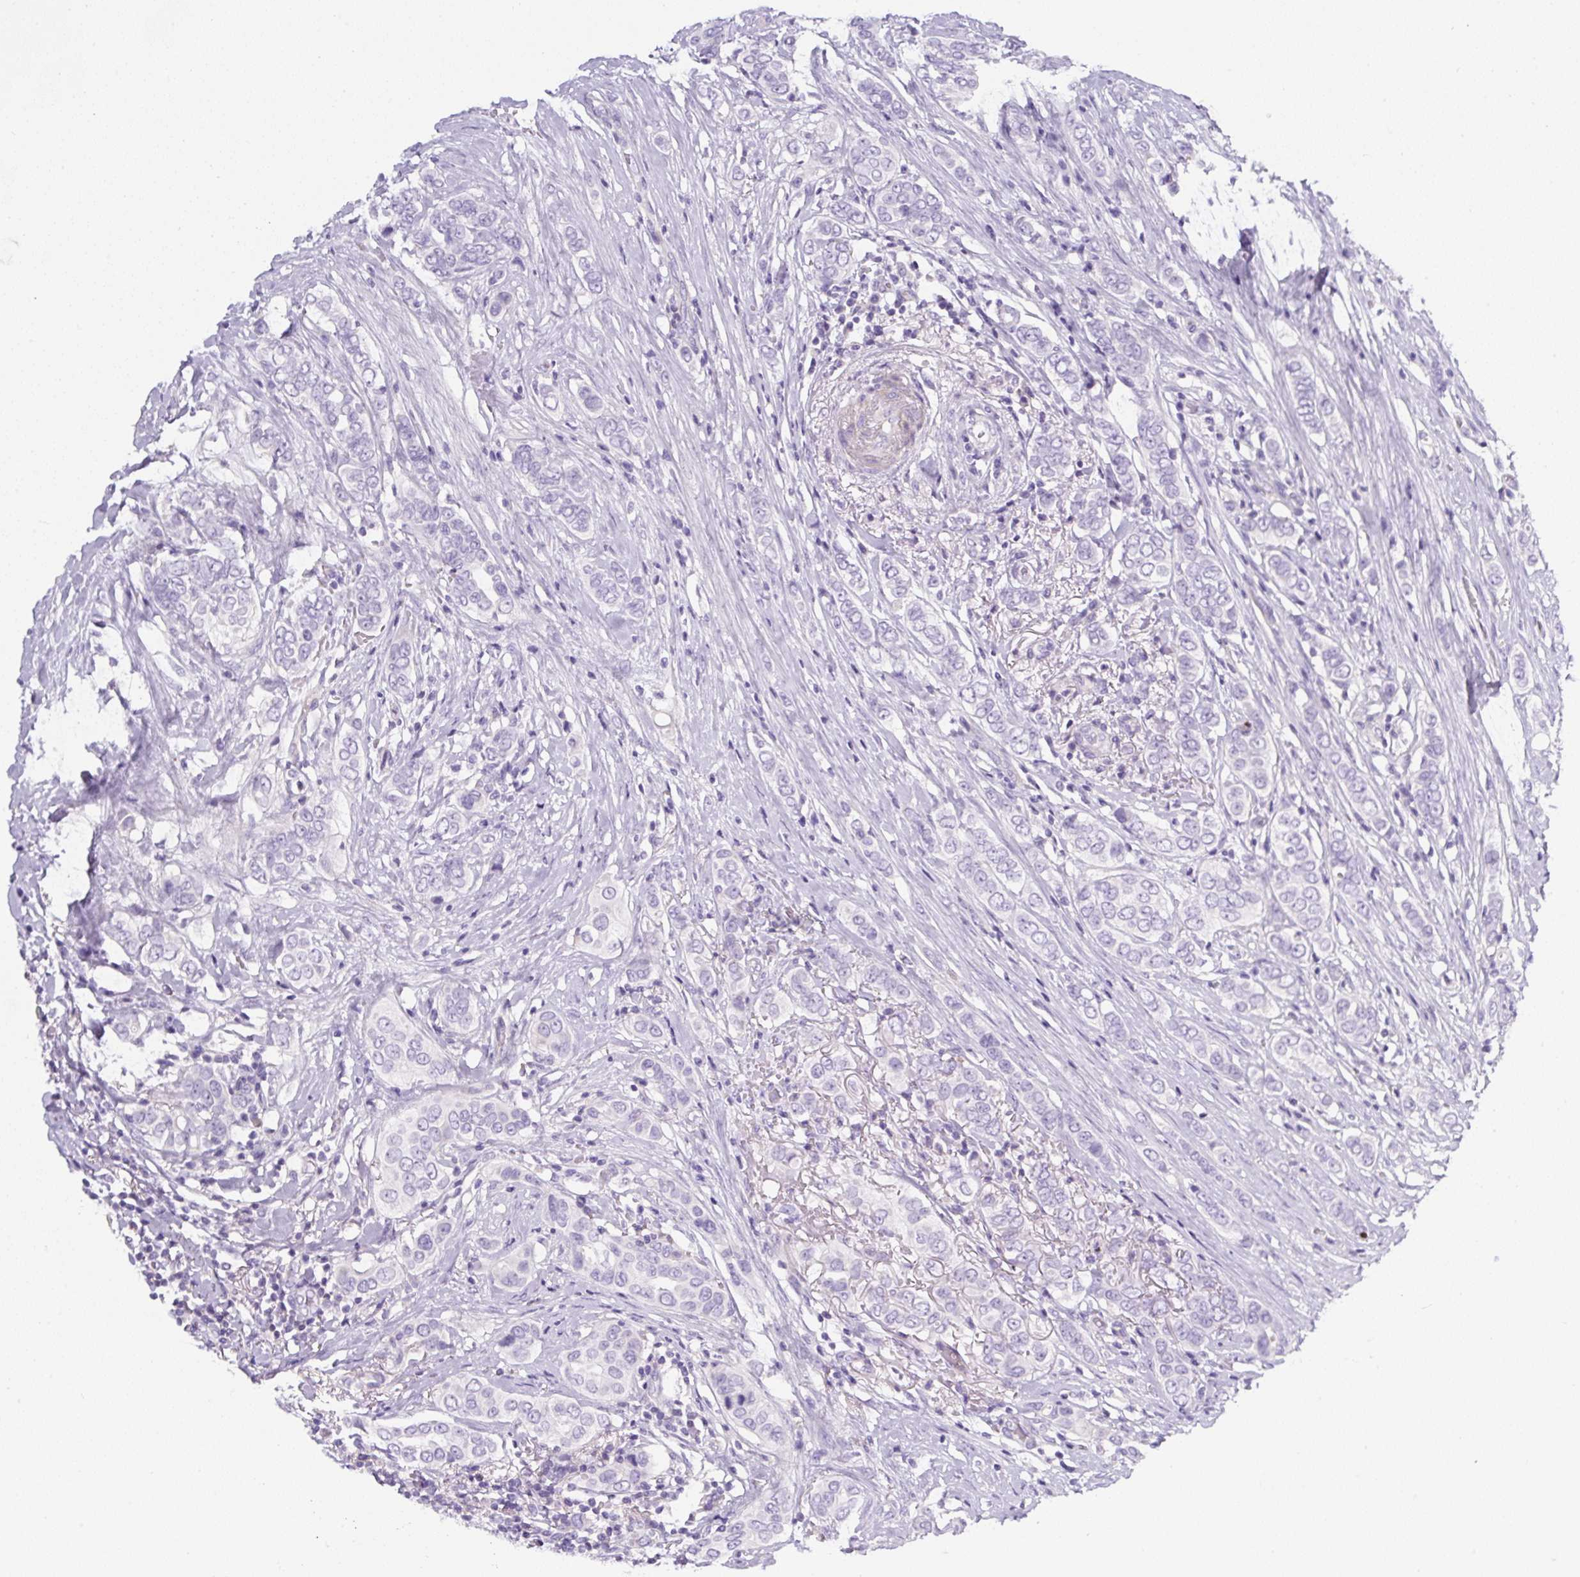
{"staining": {"intensity": "negative", "quantity": "none", "location": "none"}, "tissue": "breast cancer", "cell_type": "Tumor cells", "image_type": "cancer", "snomed": [{"axis": "morphology", "description": "Lobular carcinoma"}, {"axis": "topography", "description": "Breast"}], "caption": "DAB (3,3'-diaminobenzidine) immunohistochemical staining of breast lobular carcinoma reveals no significant expression in tumor cells.", "gene": "OR14A2", "patient": {"sex": "female", "age": 51}}